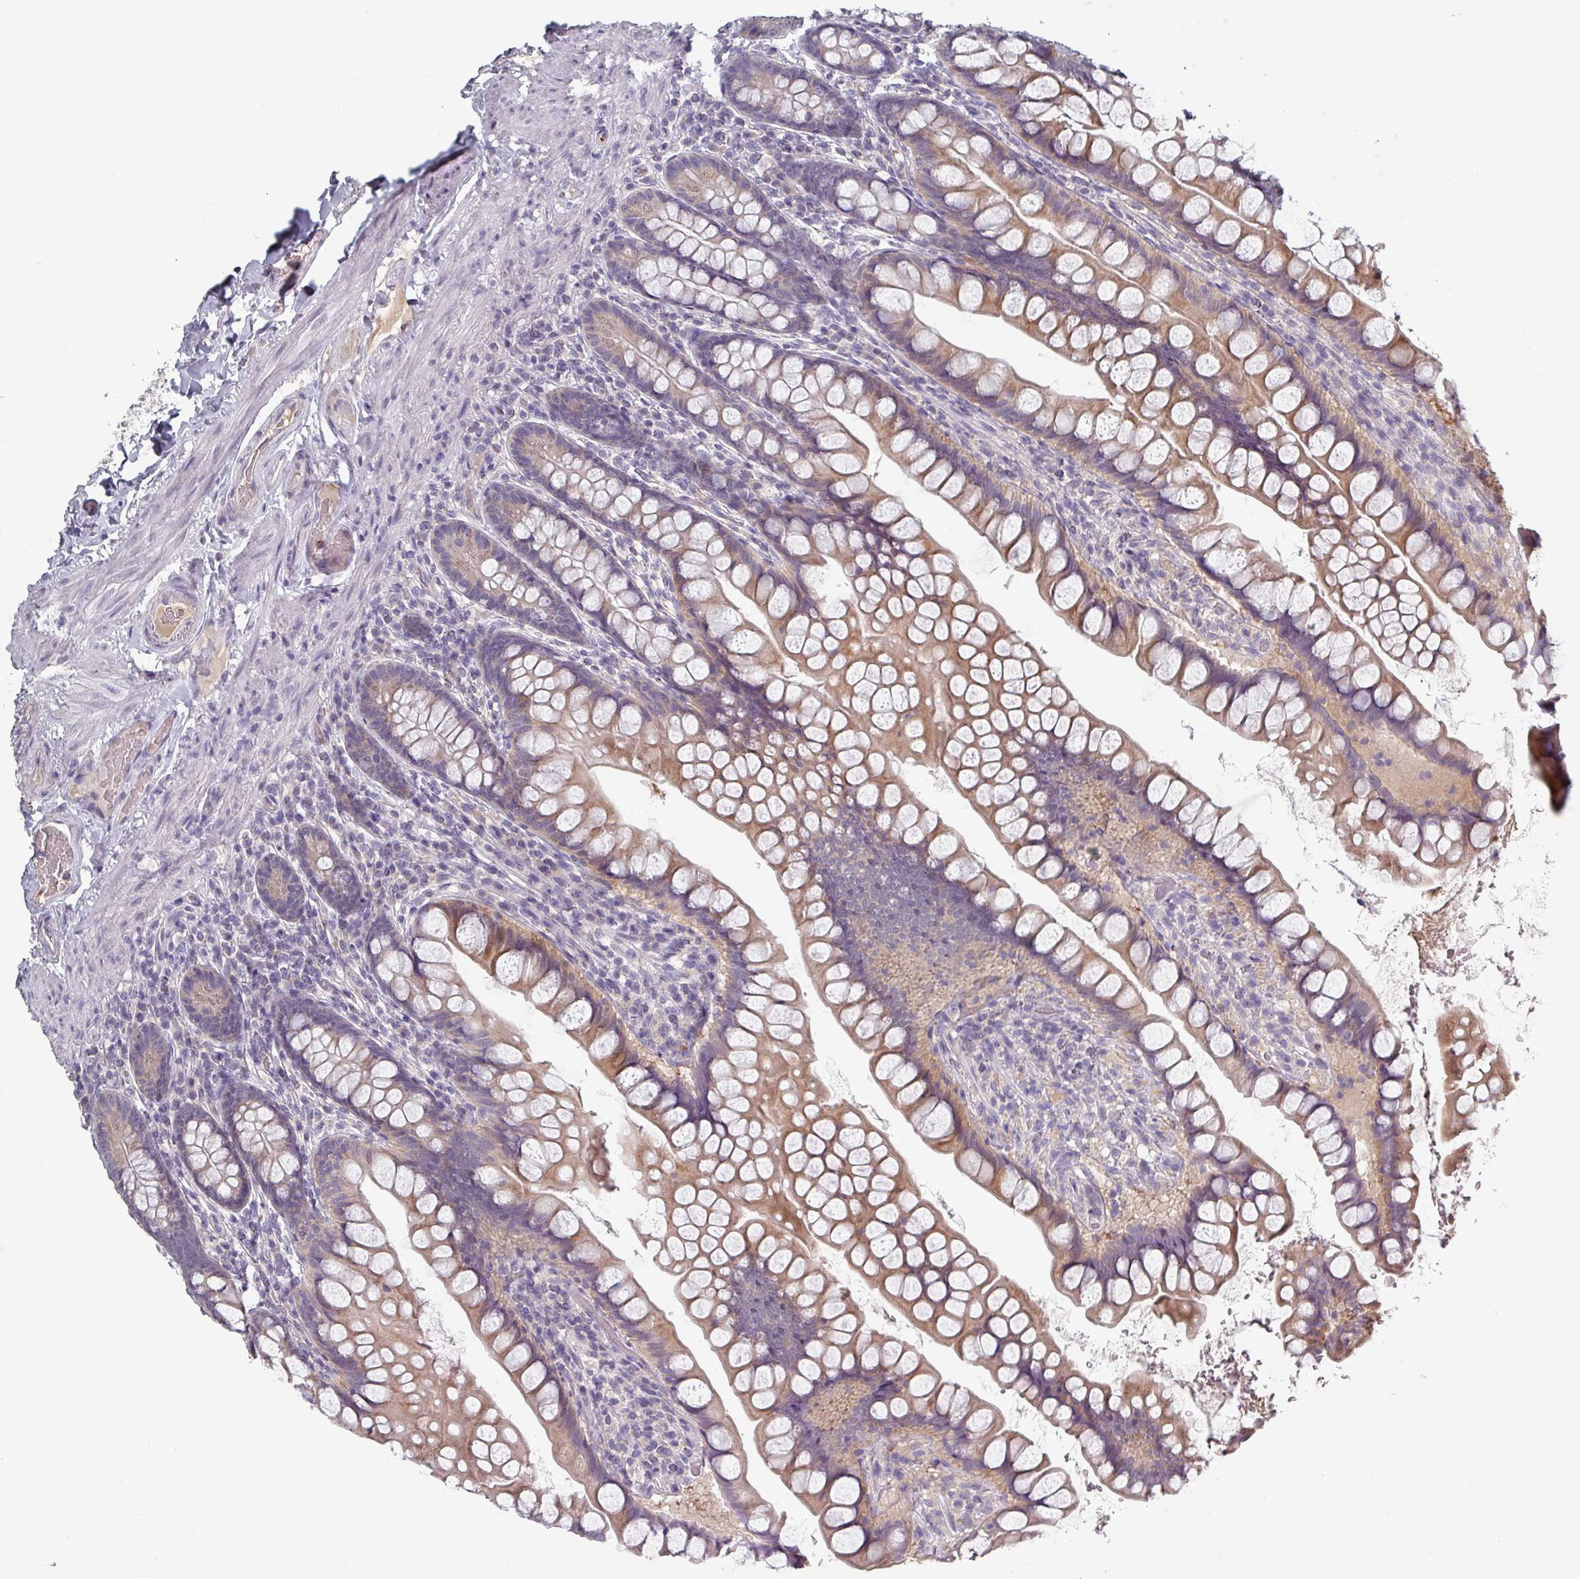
{"staining": {"intensity": "weak", "quantity": ">75%", "location": "cytoplasmic/membranous"}, "tissue": "small intestine", "cell_type": "Glandular cells", "image_type": "normal", "snomed": [{"axis": "morphology", "description": "Normal tissue, NOS"}, {"axis": "topography", "description": "Small intestine"}], "caption": "A micrograph showing weak cytoplasmic/membranous staining in approximately >75% of glandular cells in normal small intestine, as visualized by brown immunohistochemical staining.", "gene": "PRAMEF7", "patient": {"sex": "male", "age": 70}}